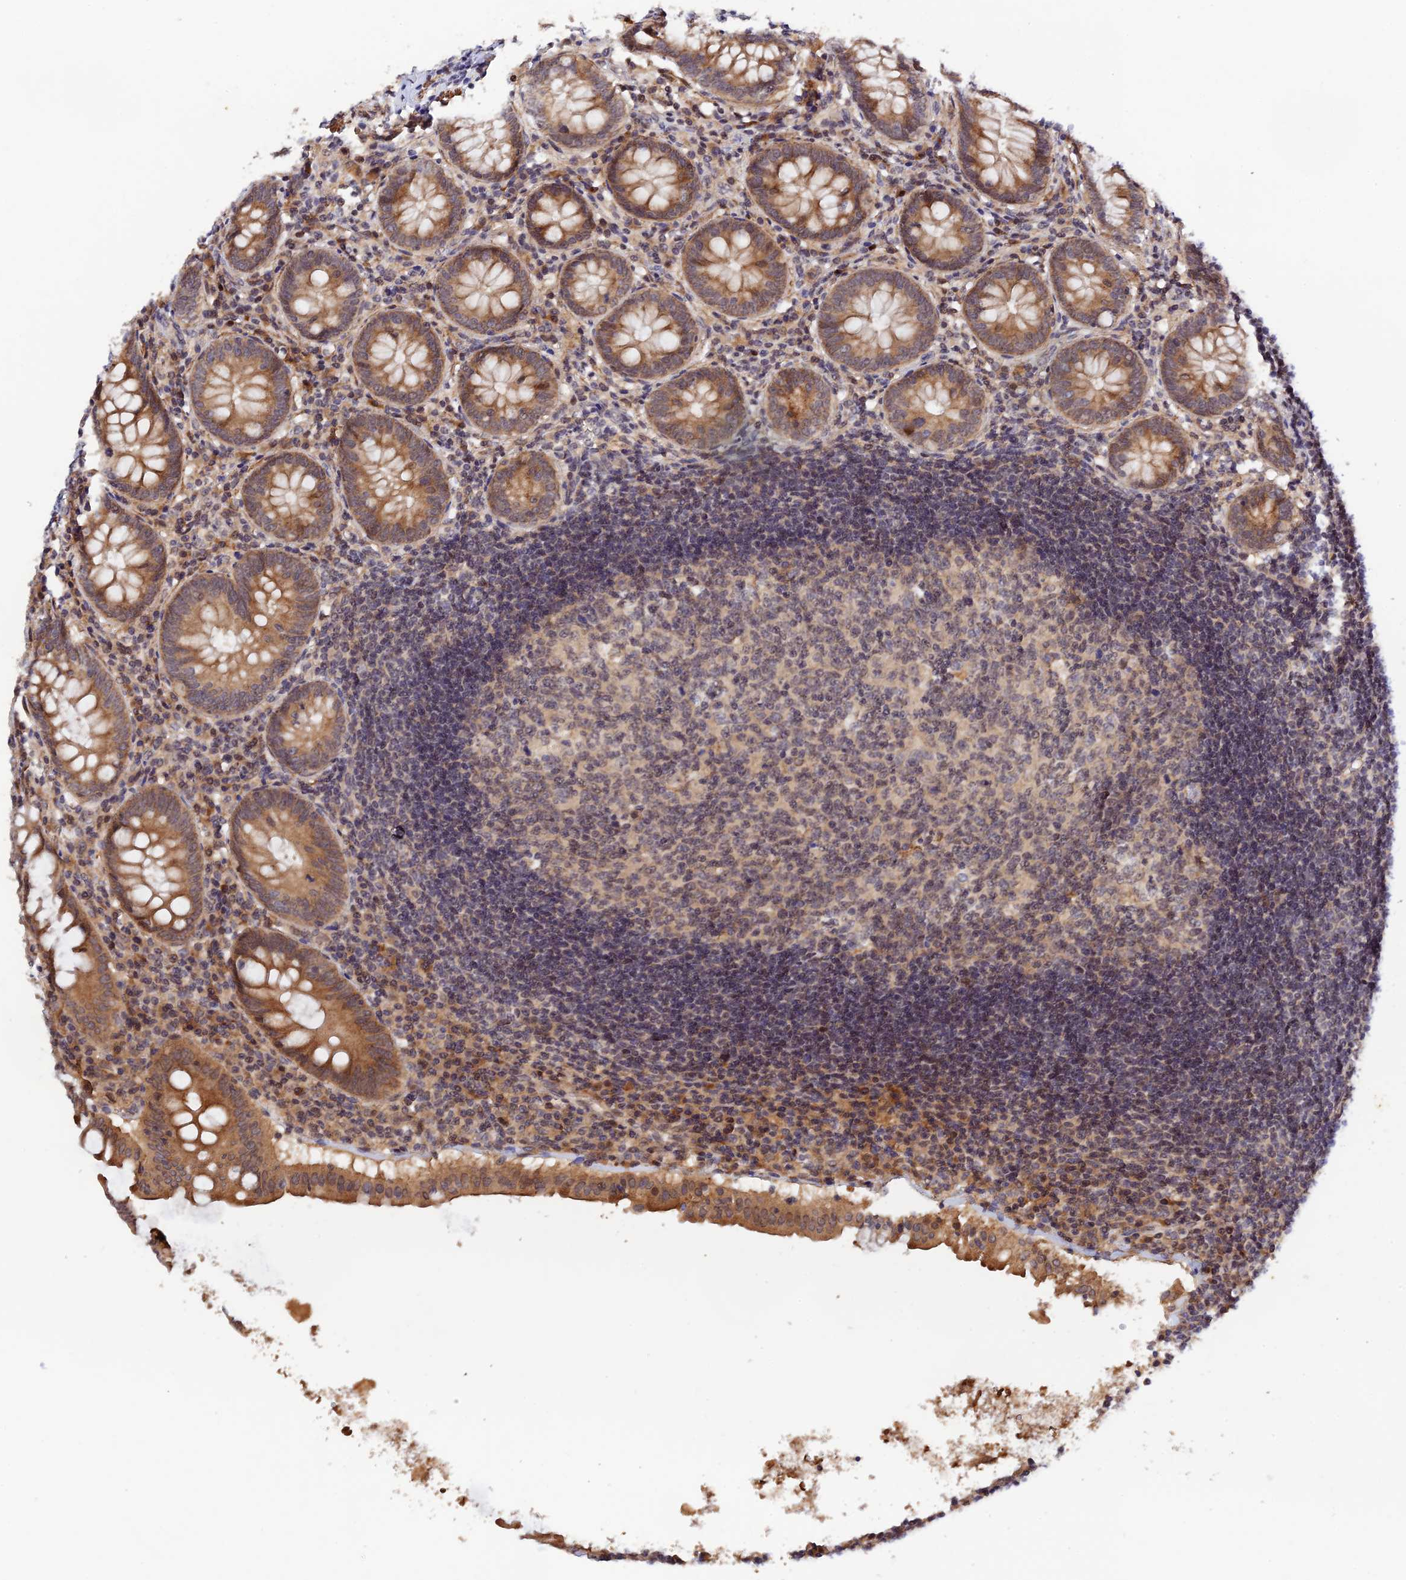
{"staining": {"intensity": "moderate", "quantity": ">75%", "location": "cytoplasmic/membranous"}, "tissue": "appendix", "cell_type": "Glandular cells", "image_type": "normal", "snomed": [{"axis": "morphology", "description": "Normal tissue, NOS"}, {"axis": "topography", "description": "Appendix"}], "caption": "Immunohistochemistry of benign human appendix demonstrates medium levels of moderate cytoplasmic/membranous positivity in about >75% of glandular cells.", "gene": "CWH43", "patient": {"sex": "female", "age": 54}}